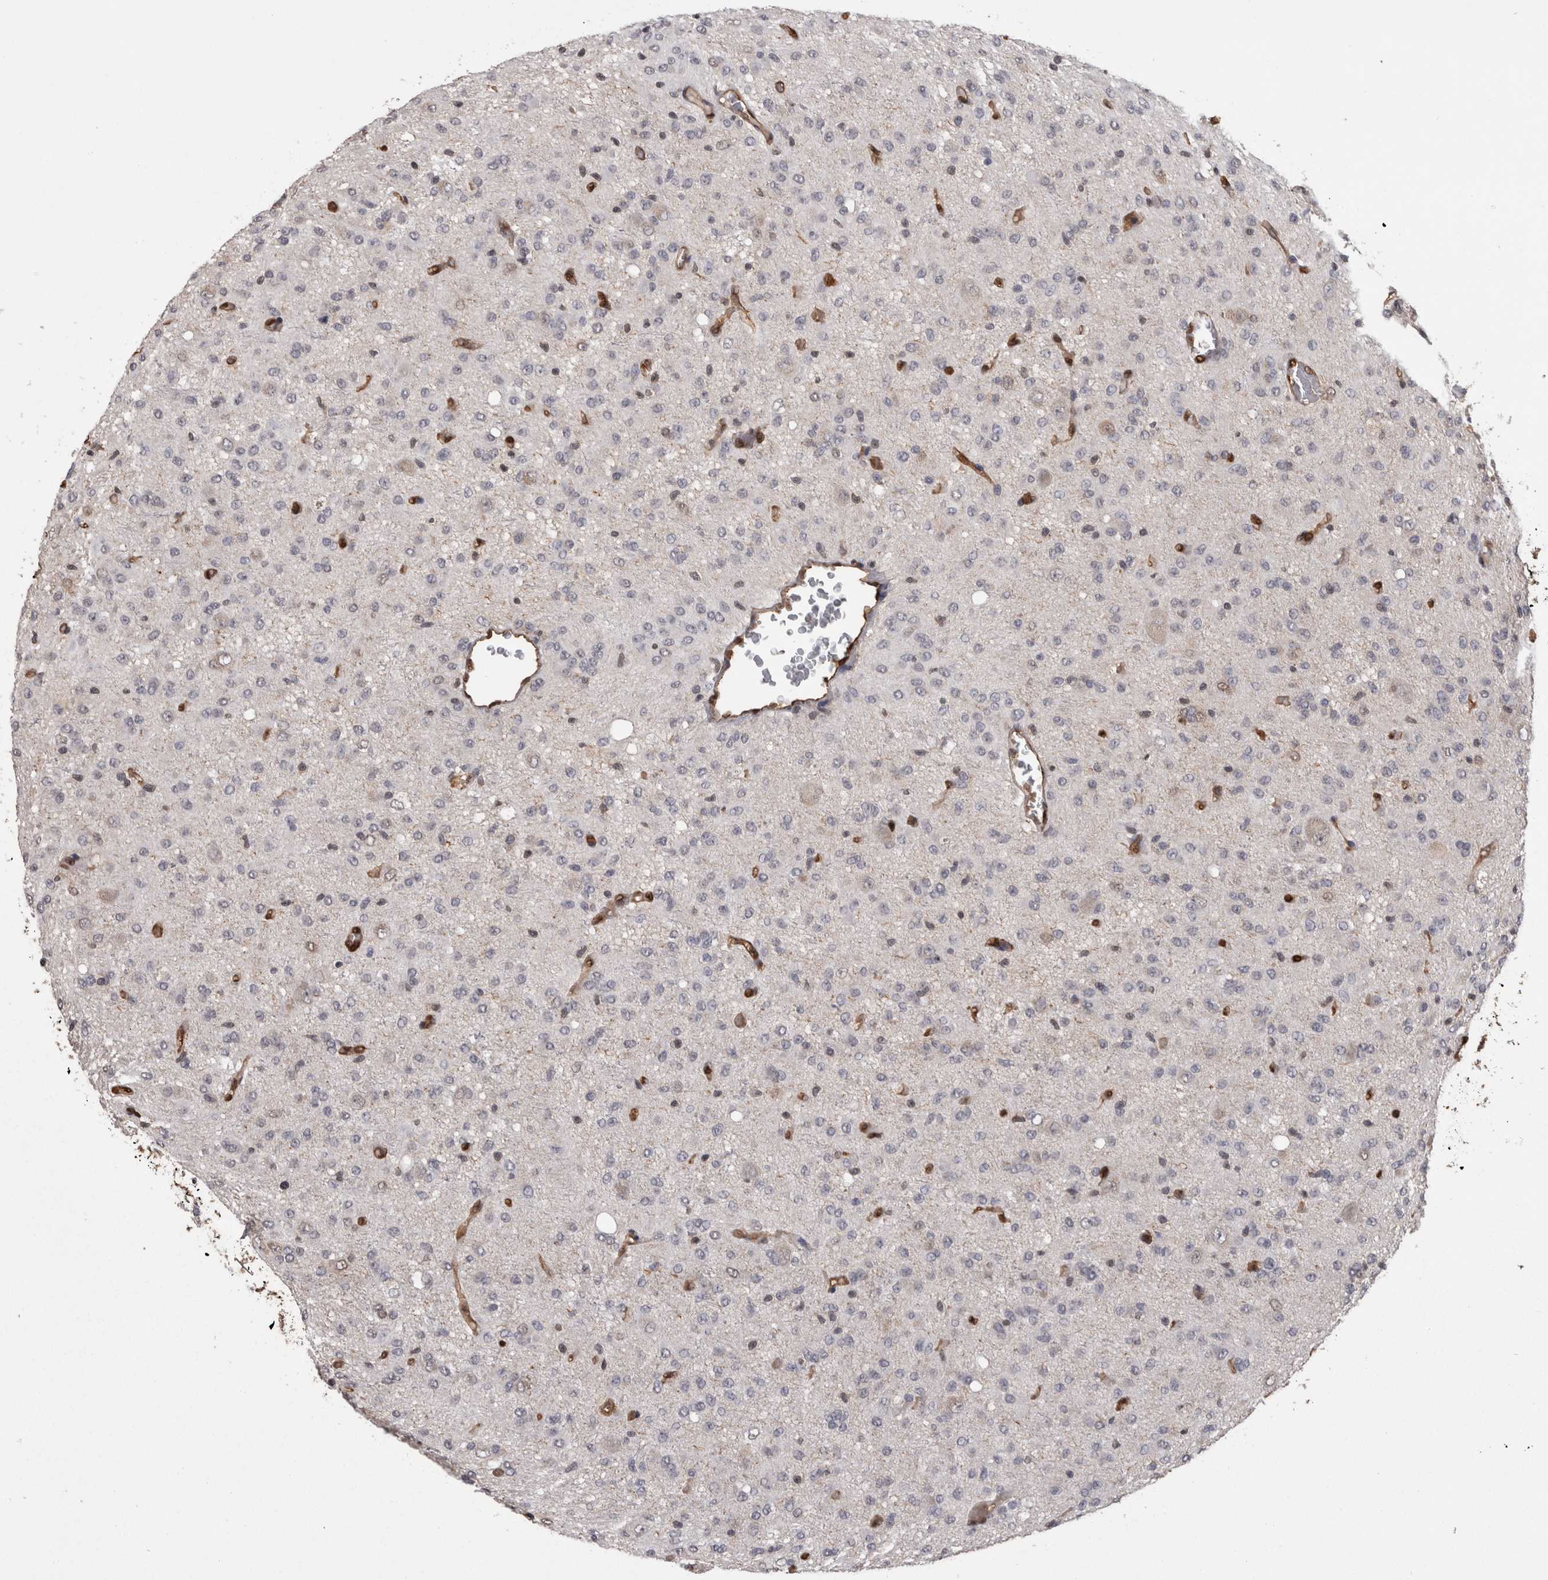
{"staining": {"intensity": "negative", "quantity": "none", "location": "none"}, "tissue": "glioma", "cell_type": "Tumor cells", "image_type": "cancer", "snomed": [{"axis": "morphology", "description": "Glioma, malignant, High grade"}, {"axis": "topography", "description": "Brain"}], "caption": "Immunohistochemical staining of human glioma exhibits no significant expression in tumor cells. Nuclei are stained in blue.", "gene": "LXN", "patient": {"sex": "female", "age": 59}}